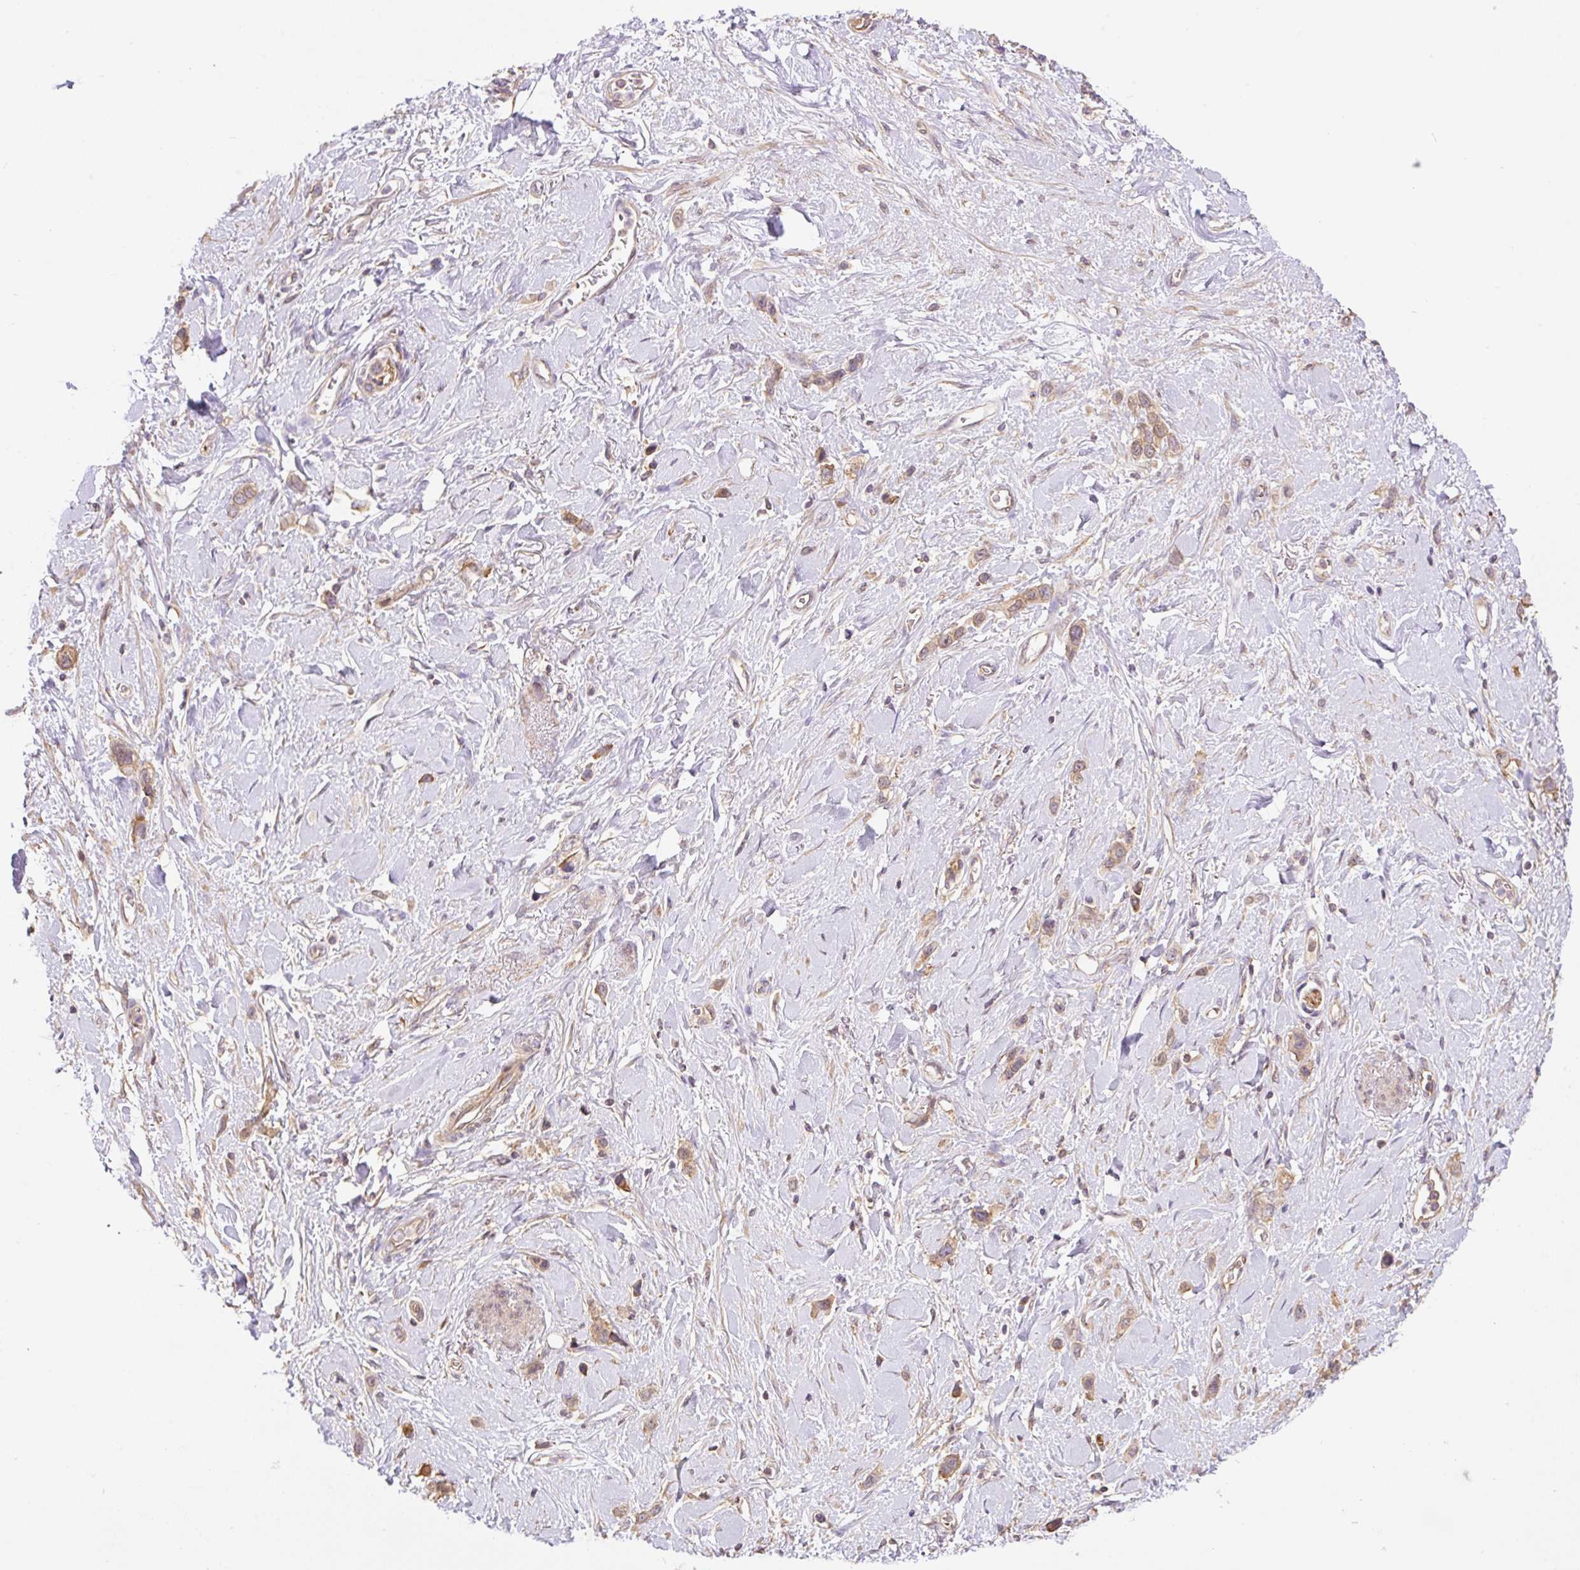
{"staining": {"intensity": "weak", "quantity": ">75%", "location": "cytoplasmic/membranous"}, "tissue": "stomach cancer", "cell_type": "Tumor cells", "image_type": "cancer", "snomed": [{"axis": "morphology", "description": "Adenocarcinoma, NOS"}, {"axis": "topography", "description": "Stomach"}], "caption": "Human stomach adenocarcinoma stained with a brown dye reveals weak cytoplasmic/membranous positive positivity in about >75% of tumor cells.", "gene": "COX8A", "patient": {"sex": "female", "age": 65}}